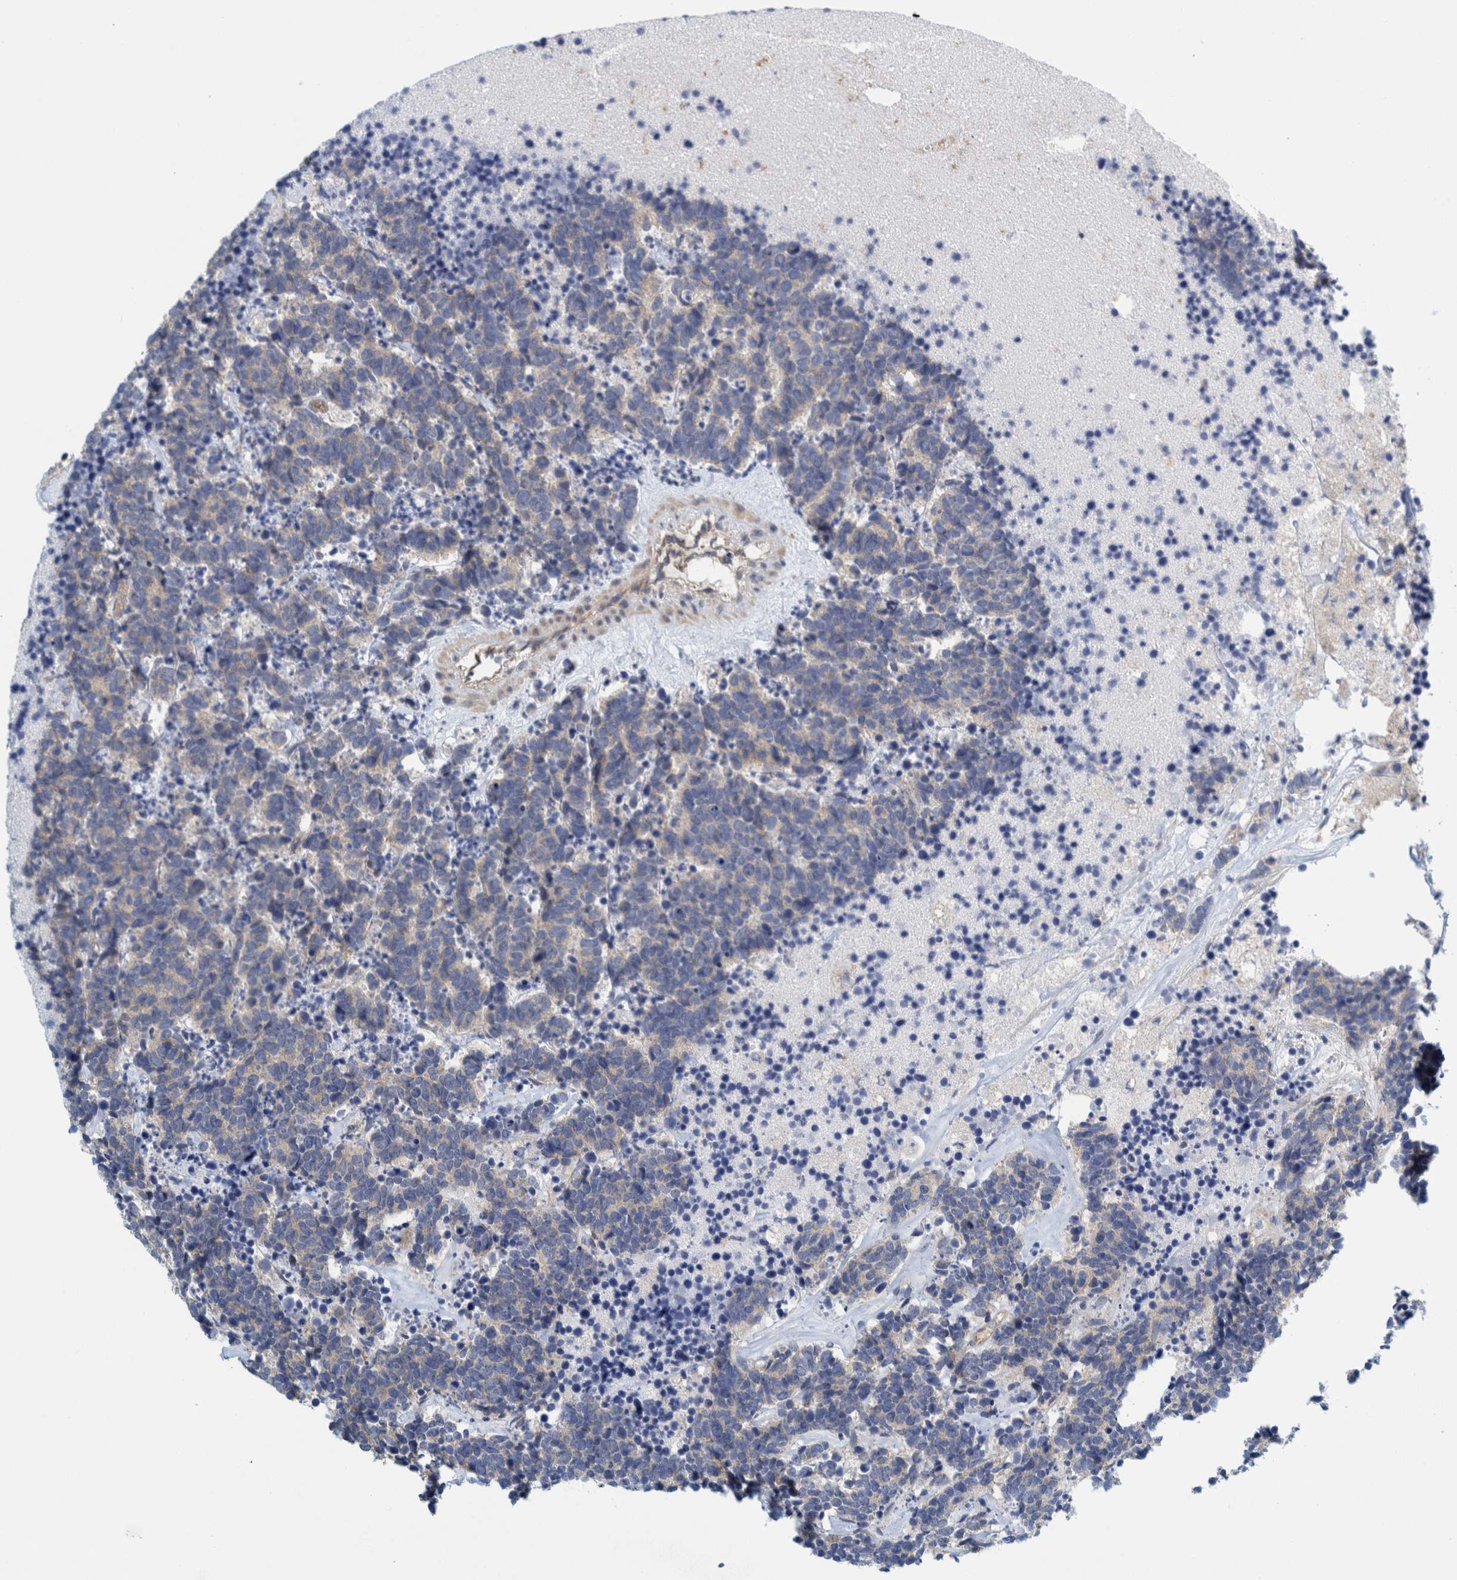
{"staining": {"intensity": "negative", "quantity": "none", "location": "none"}, "tissue": "carcinoid", "cell_type": "Tumor cells", "image_type": "cancer", "snomed": [{"axis": "morphology", "description": "Carcinoma, NOS"}, {"axis": "morphology", "description": "Carcinoid, malignant, NOS"}, {"axis": "topography", "description": "Urinary bladder"}], "caption": "This is an IHC micrograph of human carcinoid. There is no staining in tumor cells.", "gene": "ZNF324B", "patient": {"sex": "male", "age": 57}}